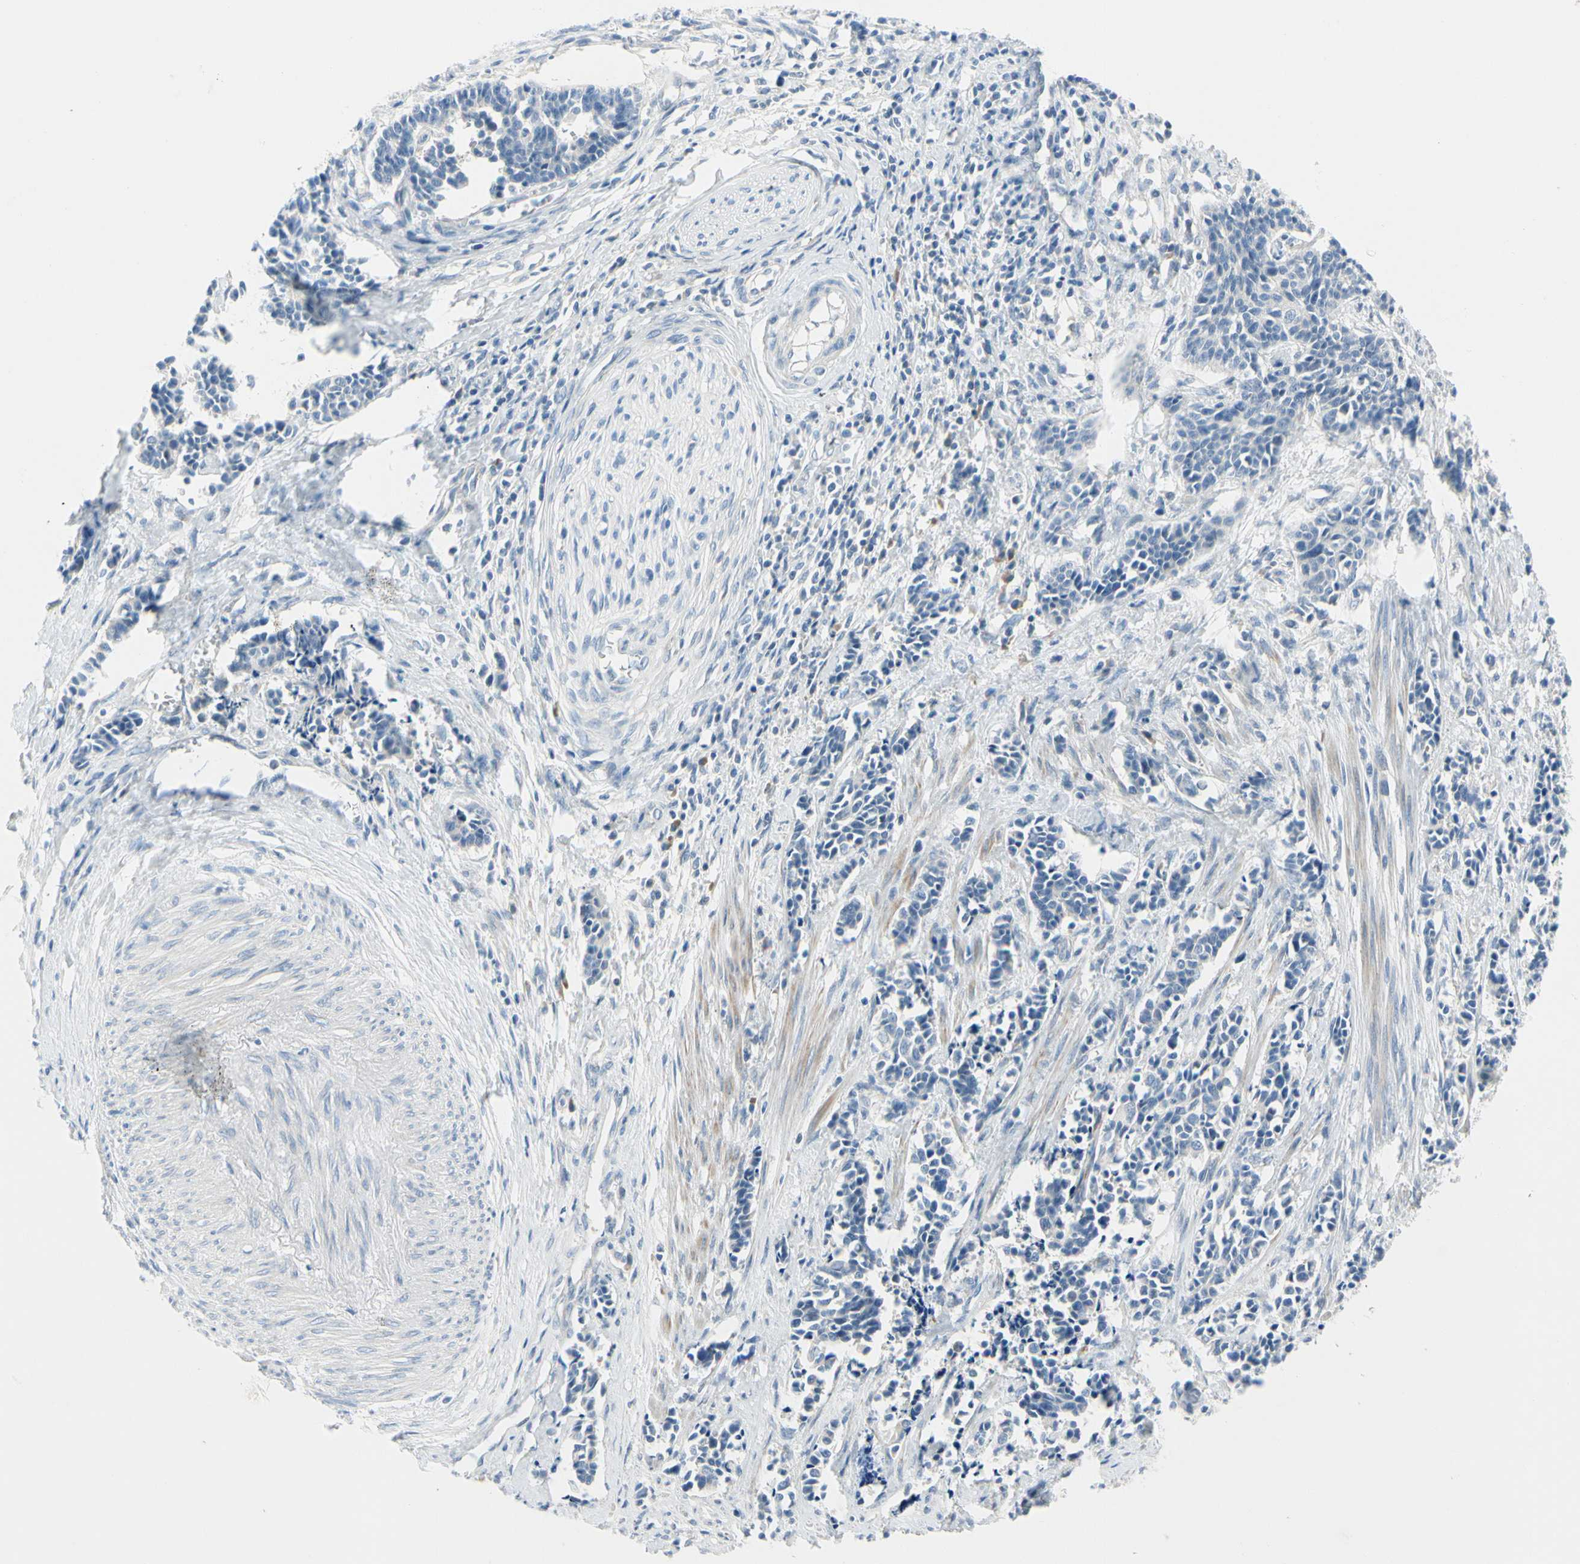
{"staining": {"intensity": "negative", "quantity": "none", "location": "none"}, "tissue": "cervical cancer", "cell_type": "Tumor cells", "image_type": "cancer", "snomed": [{"axis": "morphology", "description": "Squamous cell carcinoma, NOS"}, {"axis": "topography", "description": "Cervix"}], "caption": "An IHC photomicrograph of squamous cell carcinoma (cervical) is shown. There is no staining in tumor cells of squamous cell carcinoma (cervical). Brightfield microscopy of immunohistochemistry (IHC) stained with DAB (brown) and hematoxylin (blue), captured at high magnification.", "gene": "FCER2", "patient": {"sex": "female", "age": 35}}